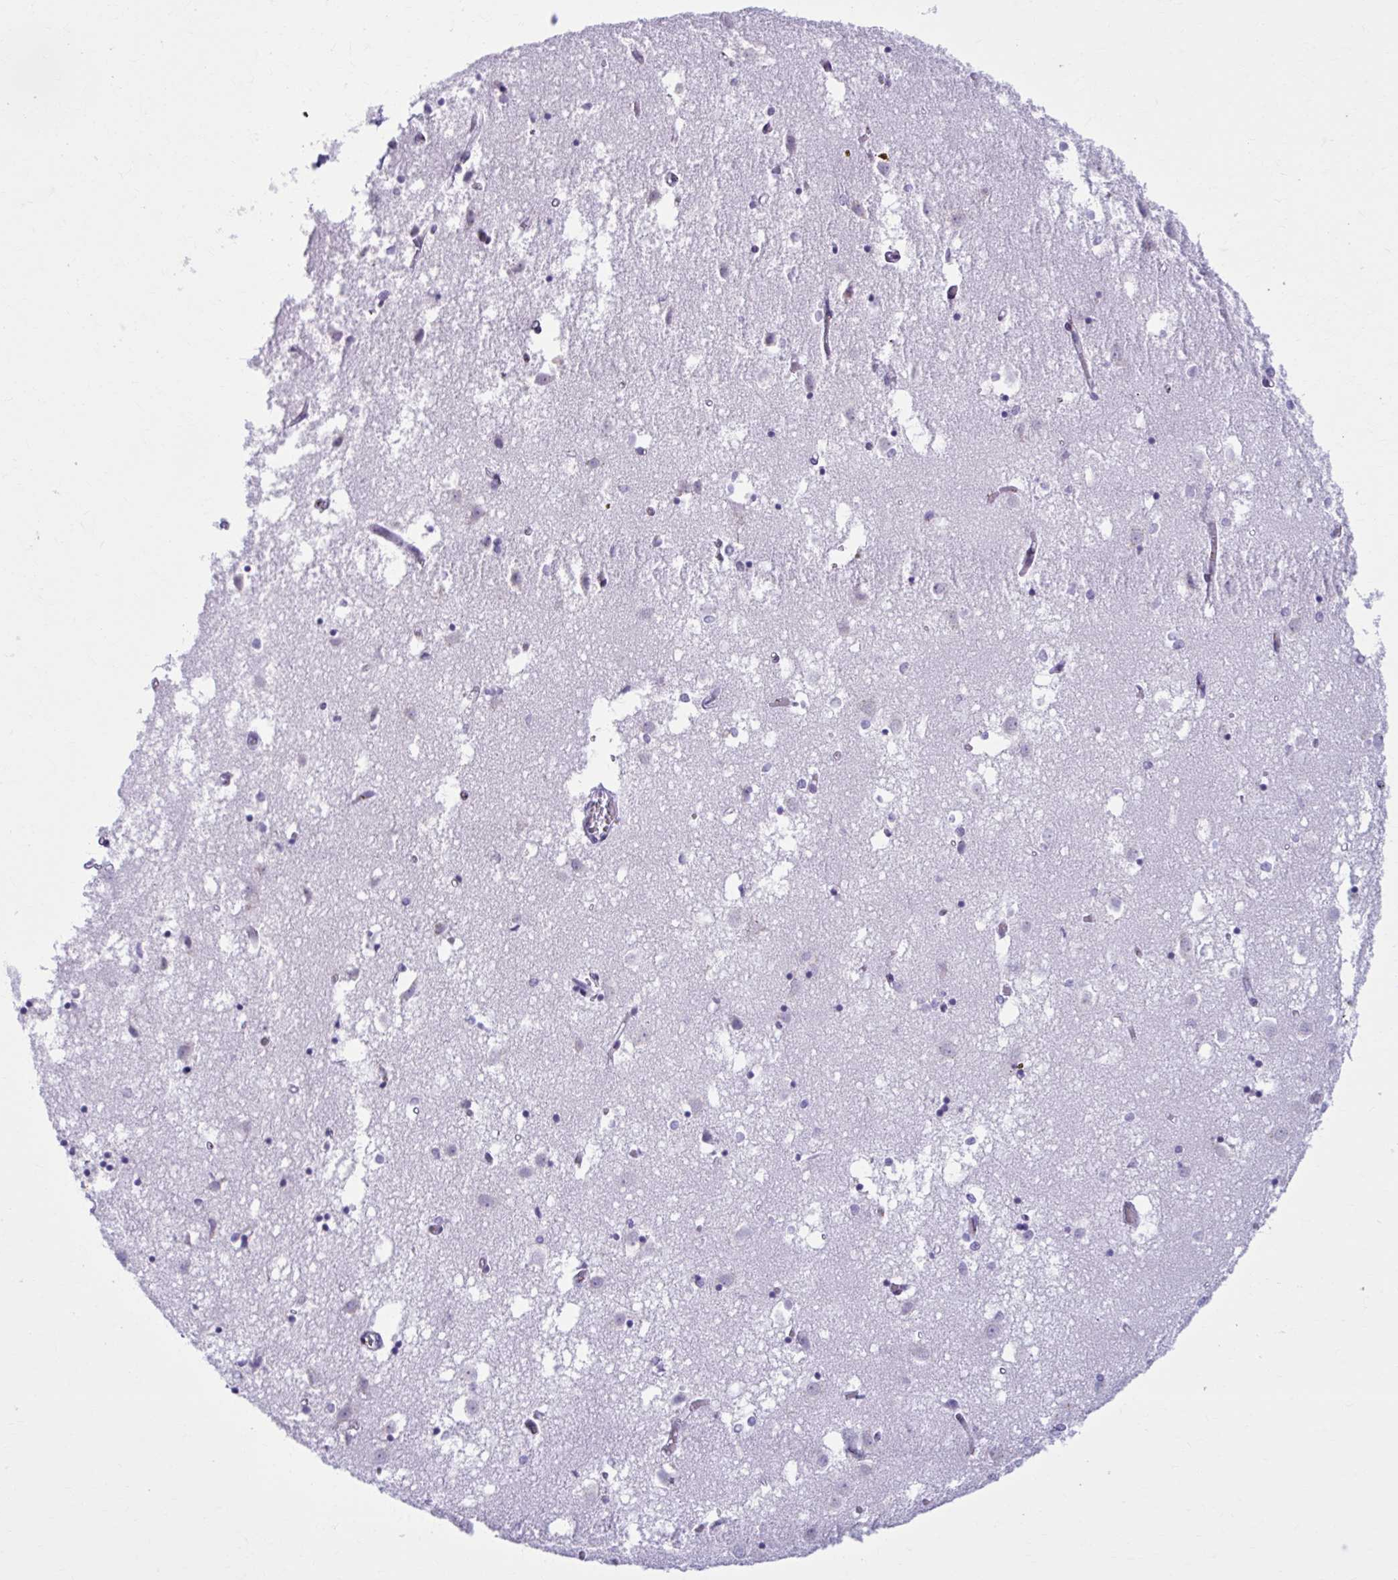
{"staining": {"intensity": "weak", "quantity": "<25%", "location": "cytoplasmic/membranous"}, "tissue": "caudate", "cell_type": "Glial cells", "image_type": "normal", "snomed": [{"axis": "morphology", "description": "Normal tissue, NOS"}, {"axis": "topography", "description": "Lateral ventricle wall"}], "caption": "IHC histopathology image of normal human caudate stained for a protein (brown), which reveals no expression in glial cells. The staining was performed using DAB (3,3'-diaminobenzidine) to visualize the protein expression in brown, while the nuclei were stained in blue with hematoxylin (Magnification: 20x).", "gene": "ZNF682", "patient": {"sex": "male", "age": 70}}